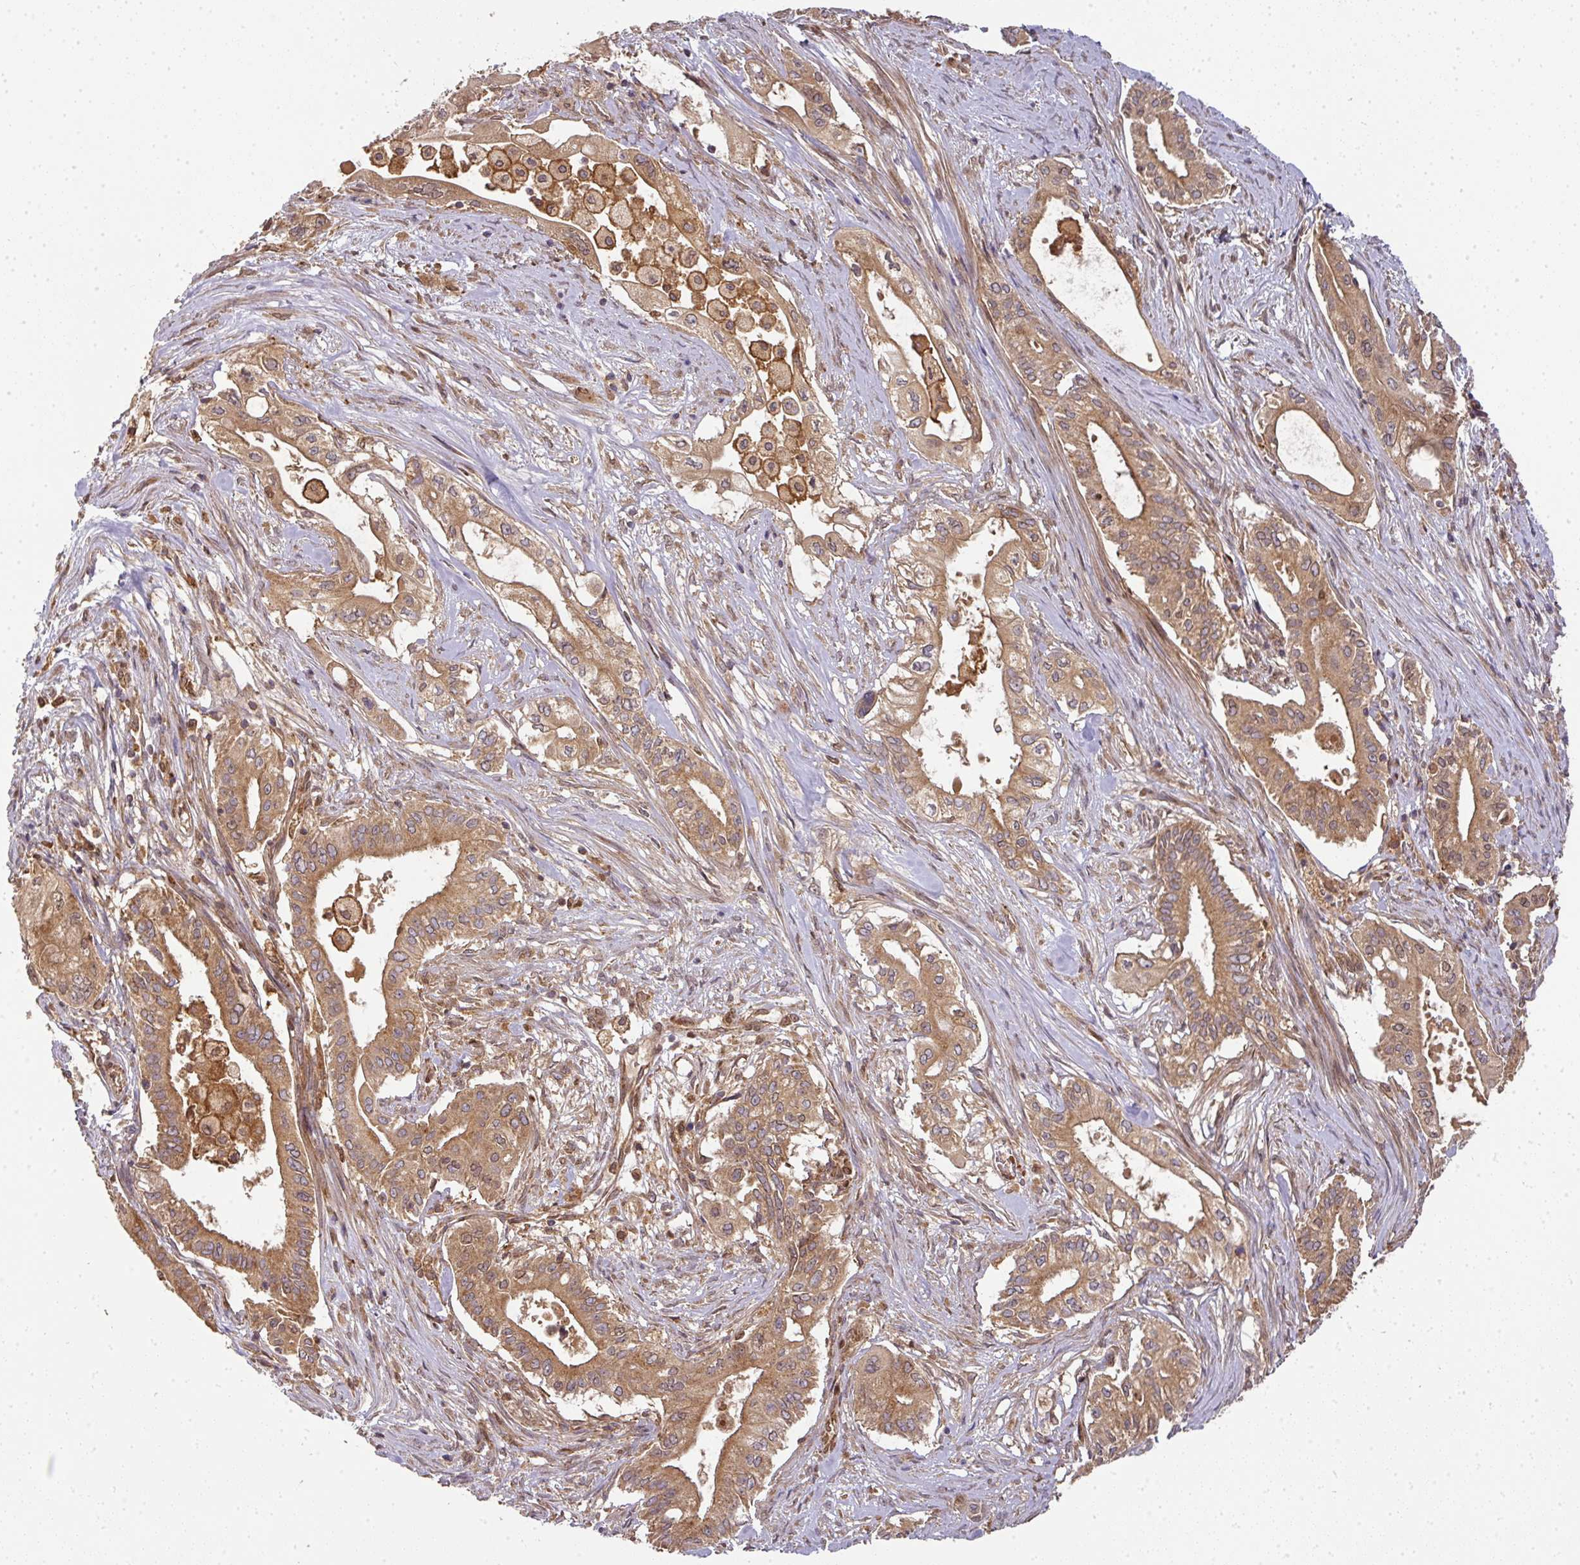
{"staining": {"intensity": "moderate", "quantity": ">75%", "location": "cytoplasmic/membranous"}, "tissue": "pancreatic cancer", "cell_type": "Tumor cells", "image_type": "cancer", "snomed": [{"axis": "morphology", "description": "Adenocarcinoma, NOS"}, {"axis": "topography", "description": "Pancreas"}], "caption": "Moderate cytoplasmic/membranous protein positivity is seen in about >75% of tumor cells in adenocarcinoma (pancreatic).", "gene": "MALSU1", "patient": {"sex": "female", "age": 68}}